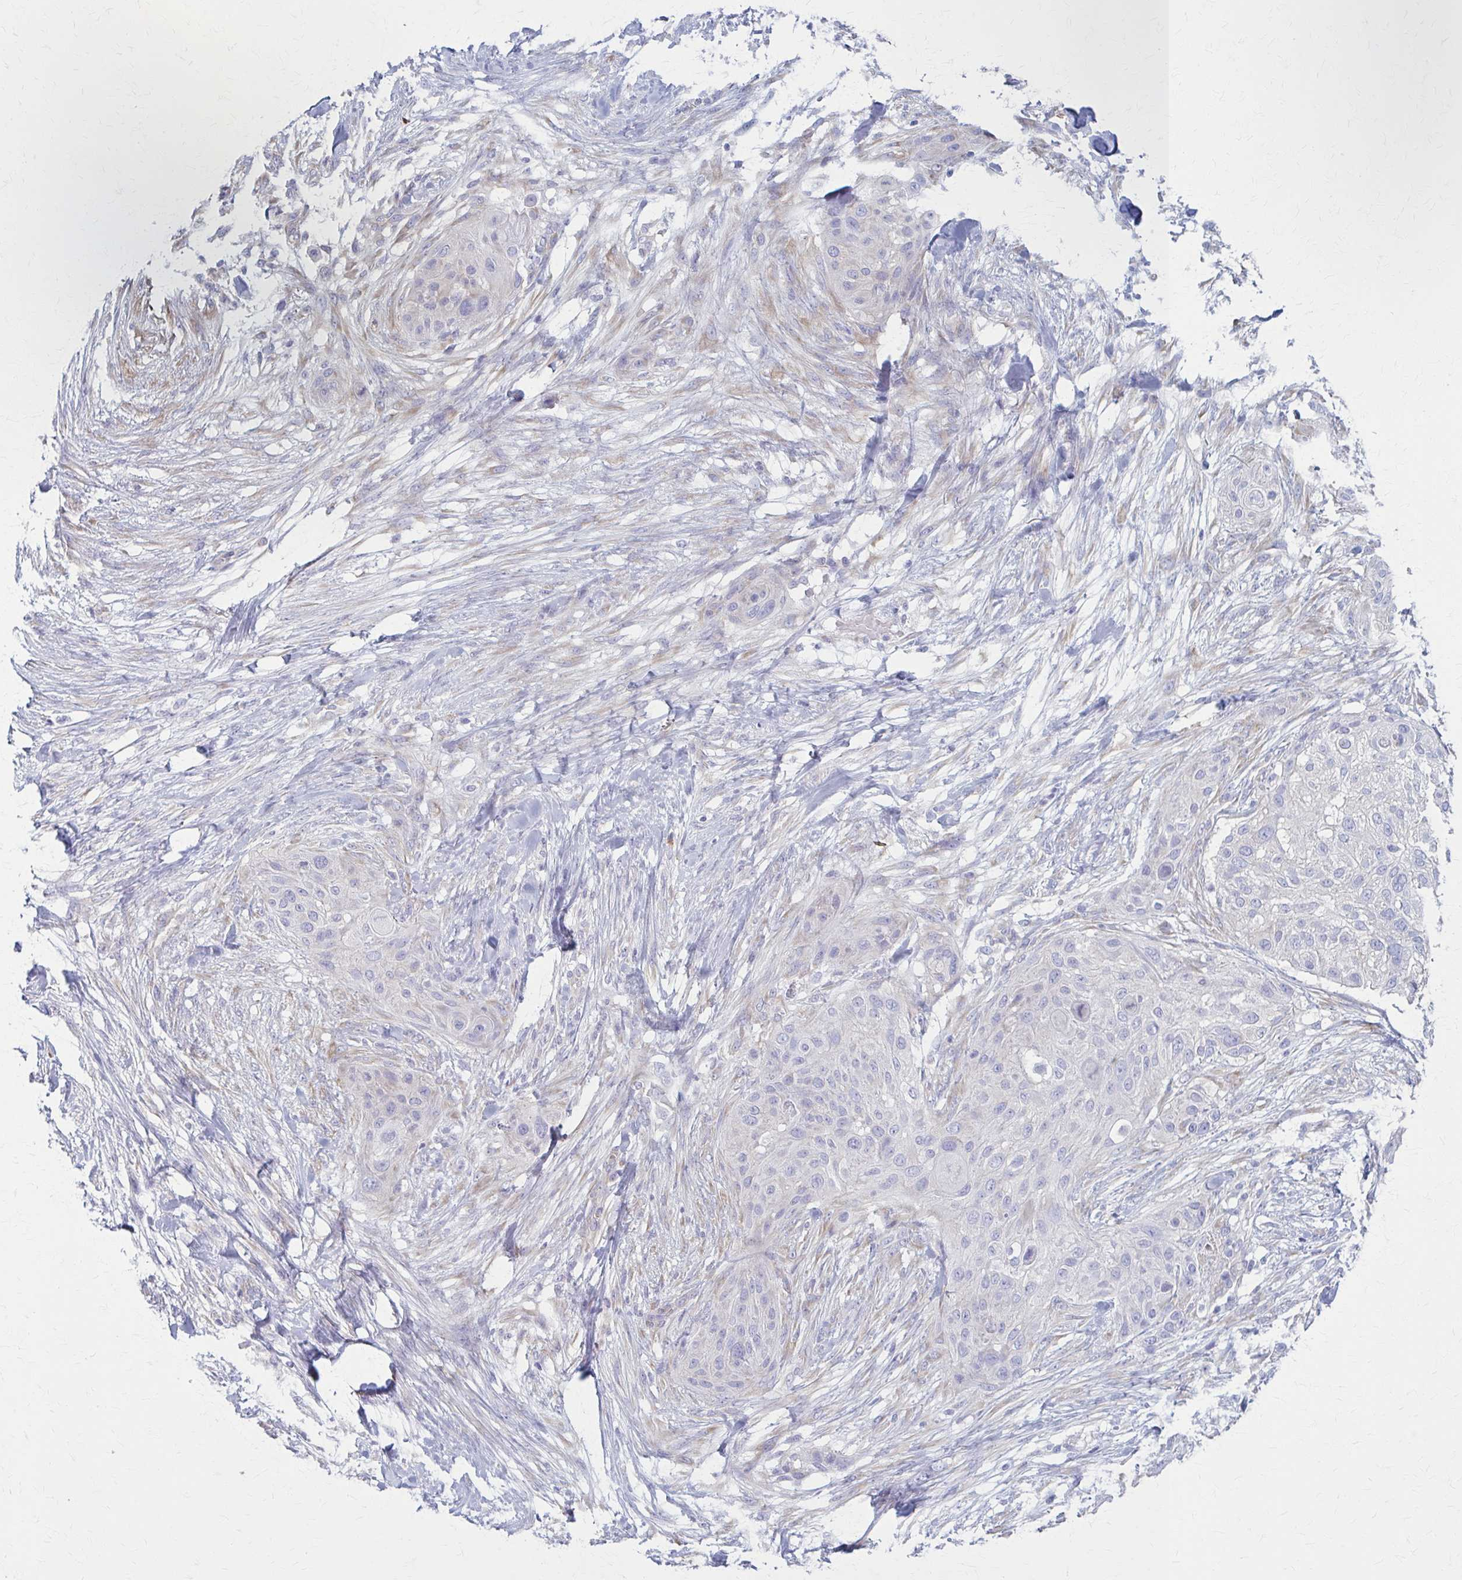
{"staining": {"intensity": "negative", "quantity": "none", "location": "none"}, "tissue": "skin cancer", "cell_type": "Tumor cells", "image_type": "cancer", "snomed": [{"axis": "morphology", "description": "Squamous cell carcinoma, NOS"}, {"axis": "topography", "description": "Skin"}], "caption": "This histopathology image is of skin cancer stained with IHC to label a protein in brown with the nuclei are counter-stained blue. There is no positivity in tumor cells.", "gene": "PRKRA", "patient": {"sex": "female", "age": 87}}